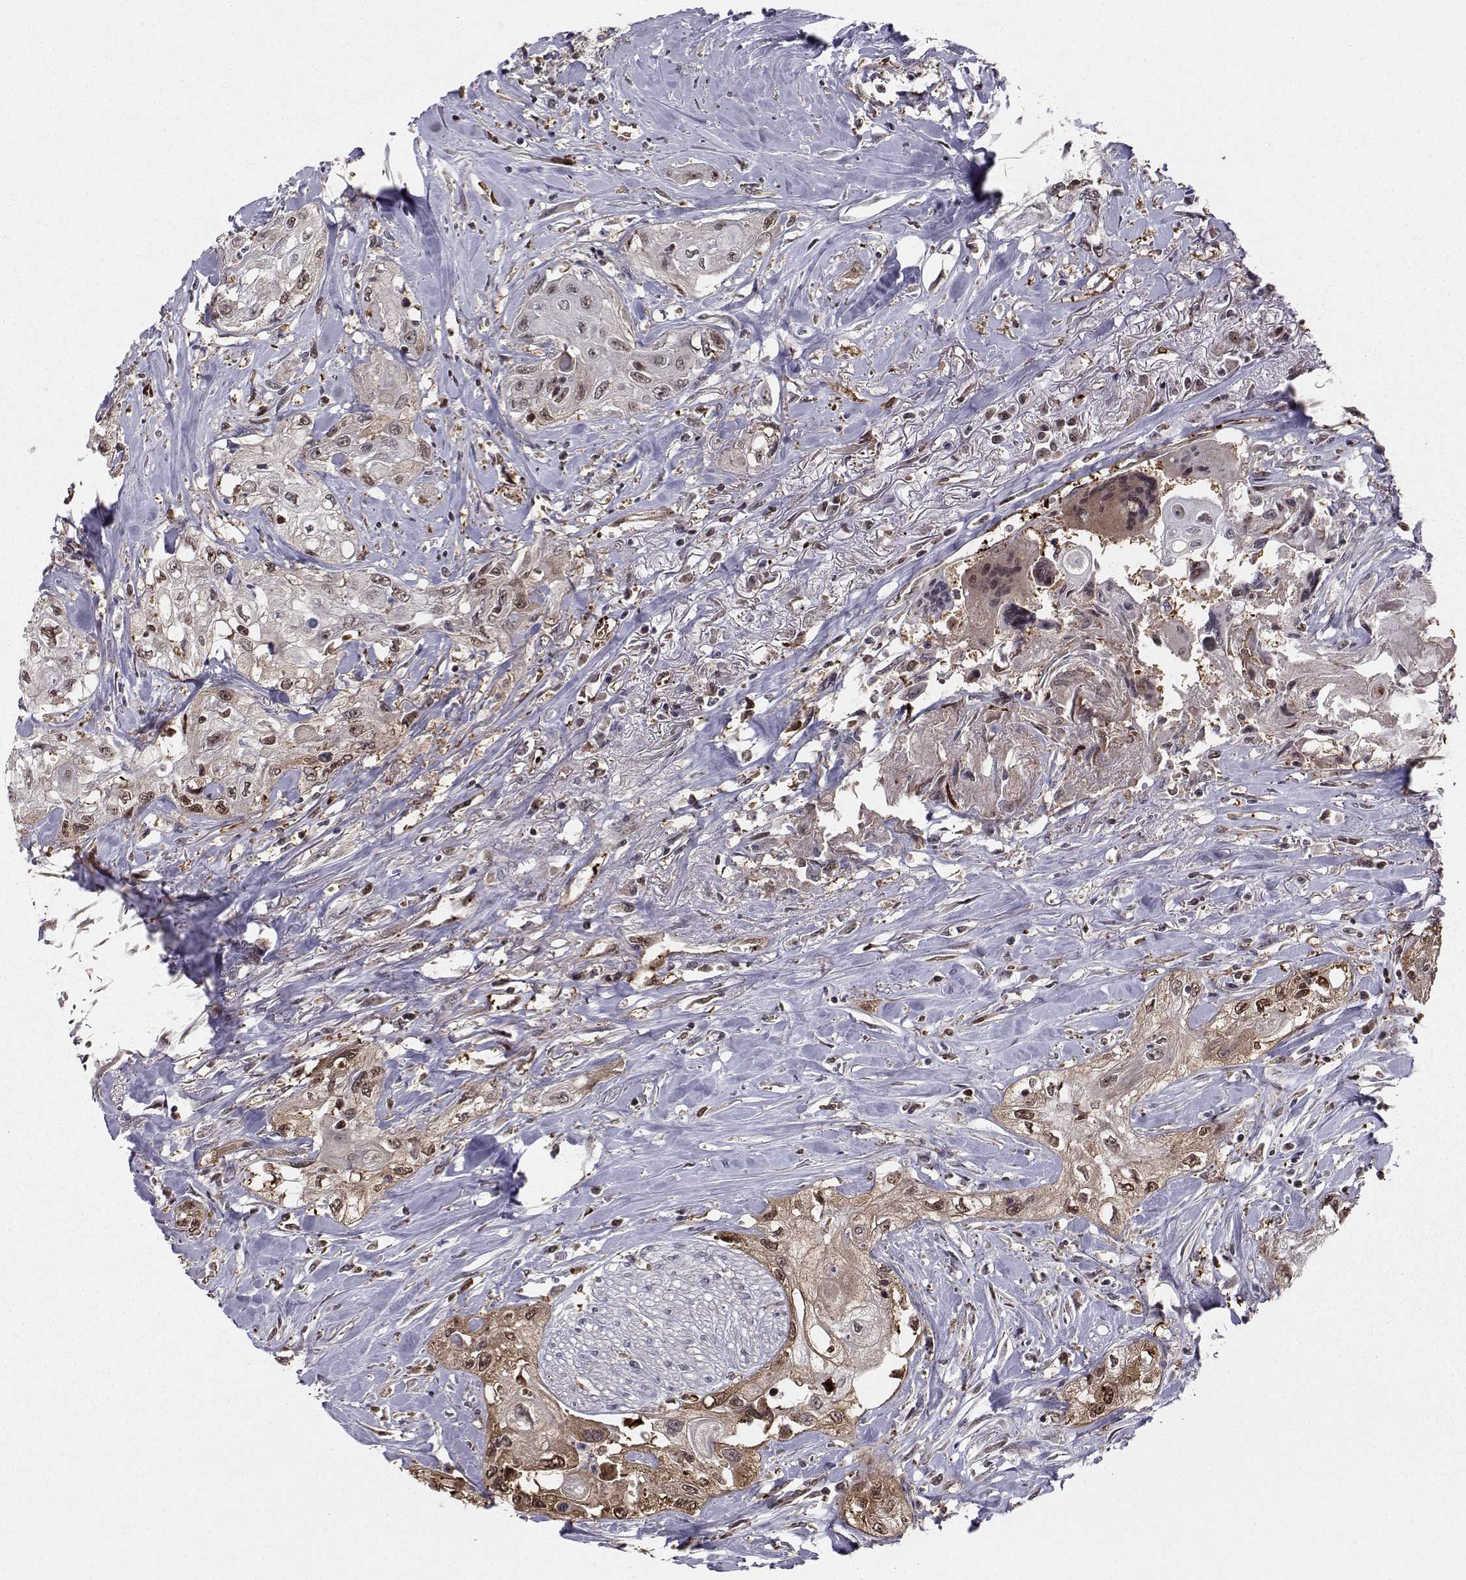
{"staining": {"intensity": "moderate", "quantity": "25%-75%", "location": "cytoplasmic/membranous"}, "tissue": "head and neck cancer", "cell_type": "Tumor cells", "image_type": "cancer", "snomed": [{"axis": "morphology", "description": "Normal tissue, NOS"}, {"axis": "morphology", "description": "Squamous cell carcinoma, NOS"}, {"axis": "topography", "description": "Oral tissue"}, {"axis": "topography", "description": "Peripheral nerve tissue"}, {"axis": "topography", "description": "Head-Neck"}], "caption": "A brown stain shows moderate cytoplasmic/membranous staining of a protein in head and neck squamous cell carcinoma tumor cells. The protein is shown in brown color, while the nuclei are stained blue.", "gene": "HSP90AB1", "patient": {"sex": "female", "age": 59}}